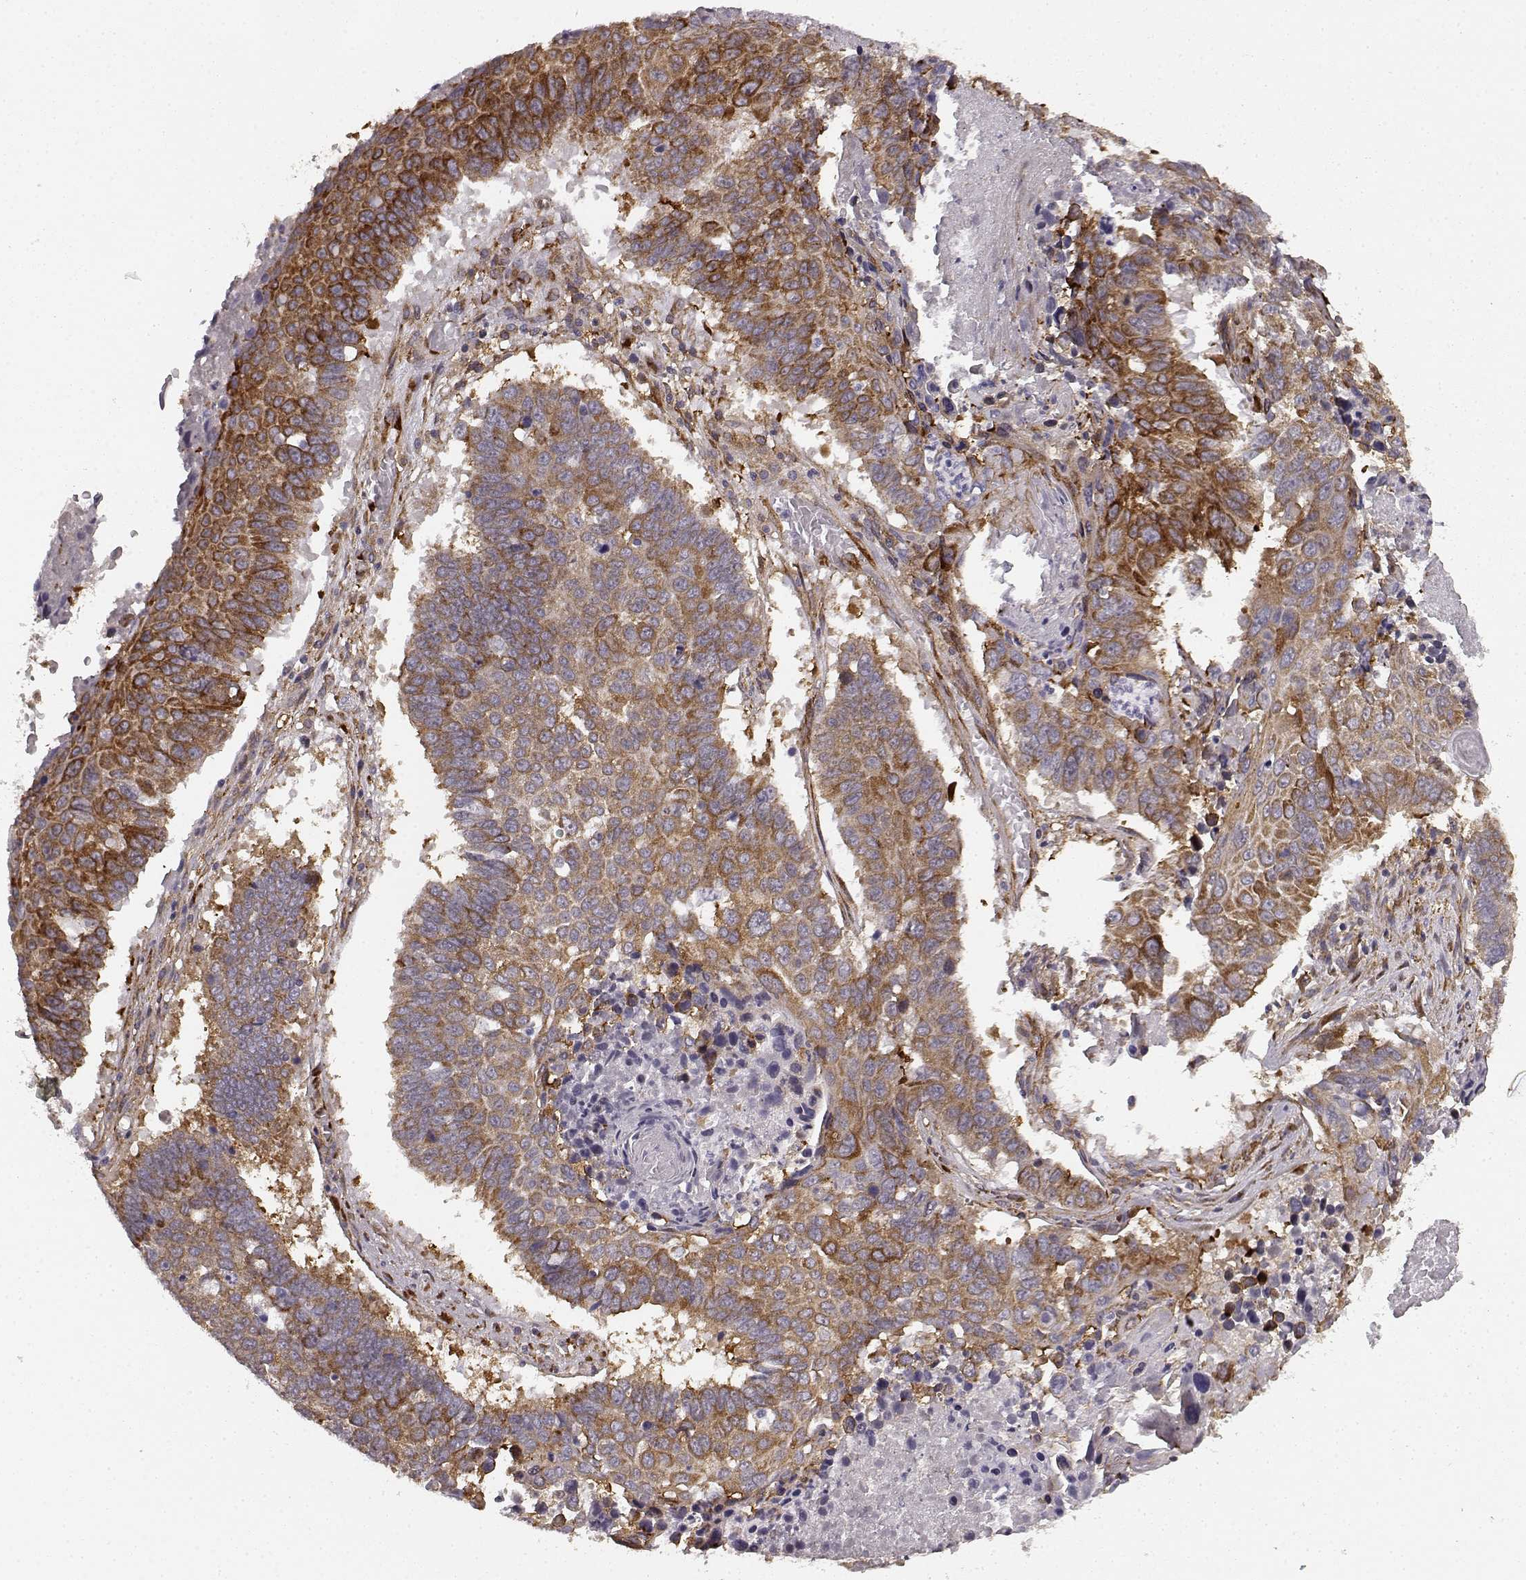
{"staining": {"intensity": "strong", "quantity": "<25%", "location": "cytoplasmic/membranous"}, "tissue": "lung cancer", "cell_type": "Tumor cells", "image_type": "cancer", "snomed": [{"axis": "morphology", "description": "Squamous cell carcinoma, NOS"}, {"axis": "topography", "description": "Lung"}], "caption": "Lung cancer stained with immunohistochemistry (IHC) shows strong cytoplasmic/membranous staining in about <25% of tumor cells. The protein of interest is shown in brown color, while the nuclei are stained blue.", "gene": "TMEM14A", "patient": {"sex": "male", "age": 73}}